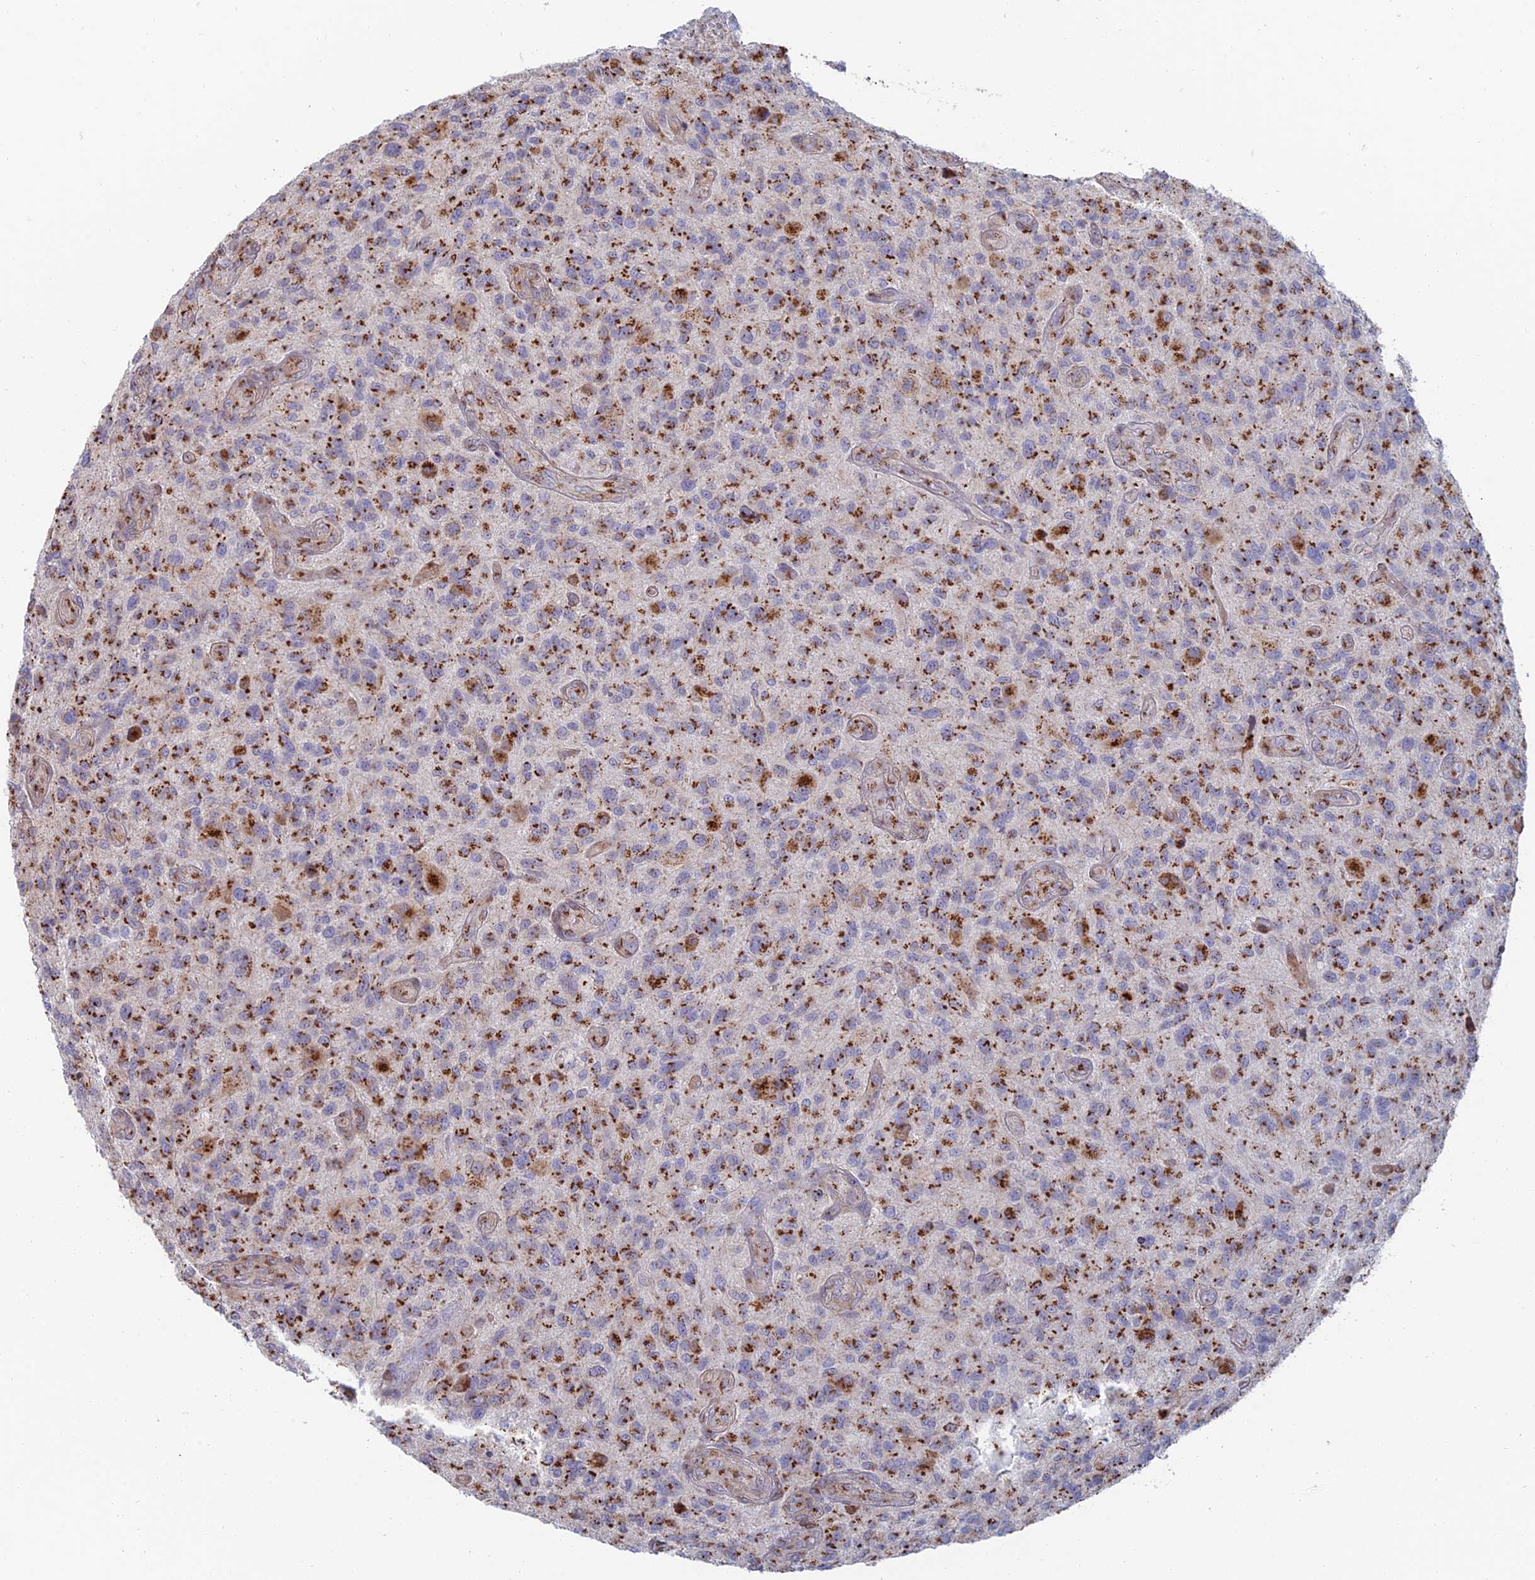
{"staining": {"intensity": "moderate", "quantity": ">75%", "location": "cytoplasmic/membranous"}, "tissue": "glioma", "cell_type": "Tumor cells", "image_type": "cancer", "snomed": [{"axis": "morphology", "description": "Glioma, malignant, High grade"}, {"axis": "topography", "description": "Brain"}], "caption": "Glioma stained for a protein (brown) reveals moderate cytoplasmic/membranous positive staining in about >75% of tumor cells.", "gene": "HS2ST1", "patient": {"sex": "male", "age": 47}}